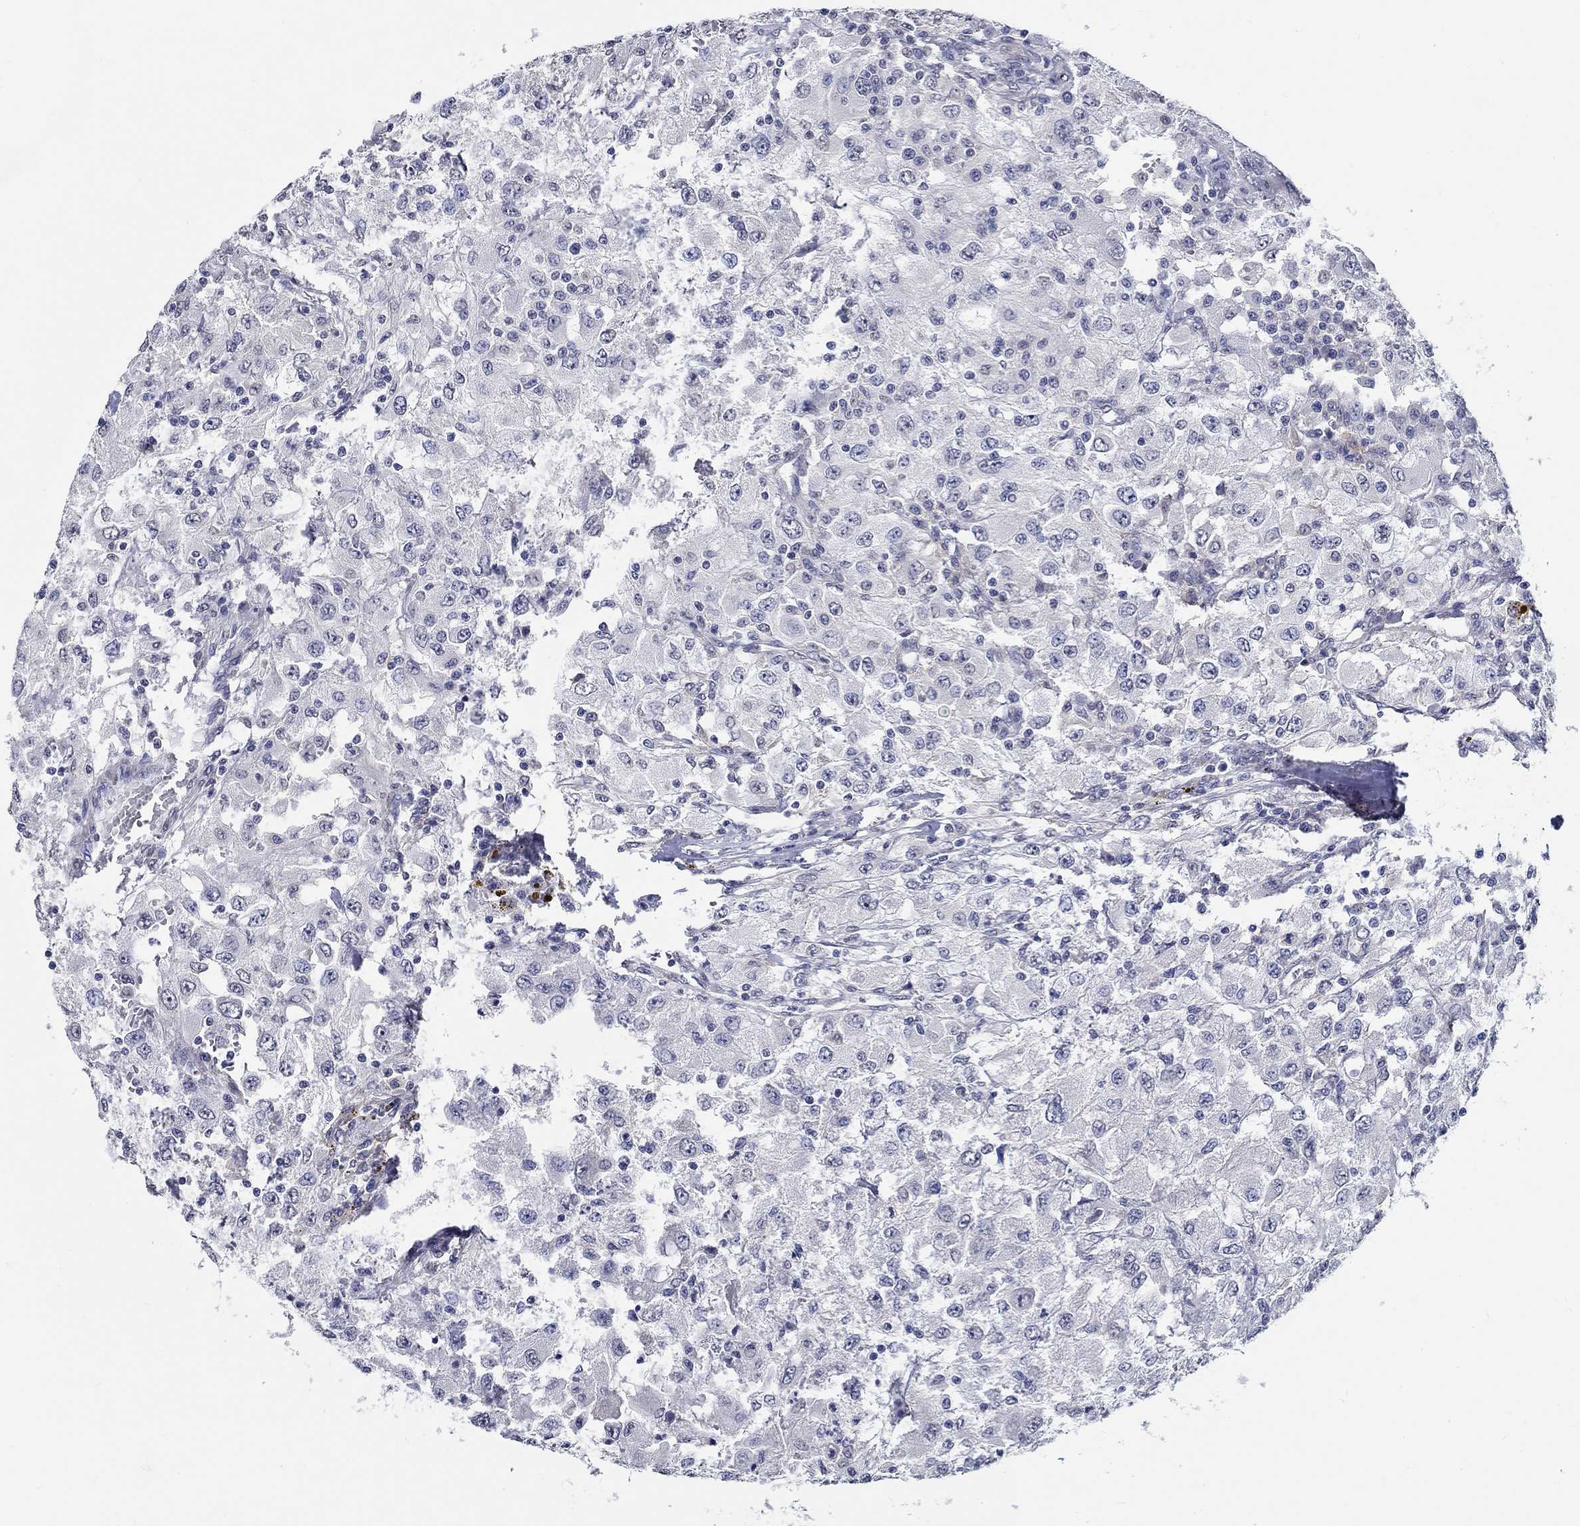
{"staining": {"intensity": "negative", "quantity": "none", "location": "none"}, "tissue": "renal cancer", "cell_type": "Tumor cells", "image_type": "cancer", "snomed": [{"axis": "morphology", "description": "Adenocarcinoma, NOS"}, {"axis": "topography", "description": "Kidney"}], "caption": "The IHC micrograph has no significant positivity in tumor cells of renal adenocarcinoma tissue. (Brightfield microscopy of DAB IHC at high magnification).", "gene": "PDE1B", "patient": {"sex": "female", "age": 67}}